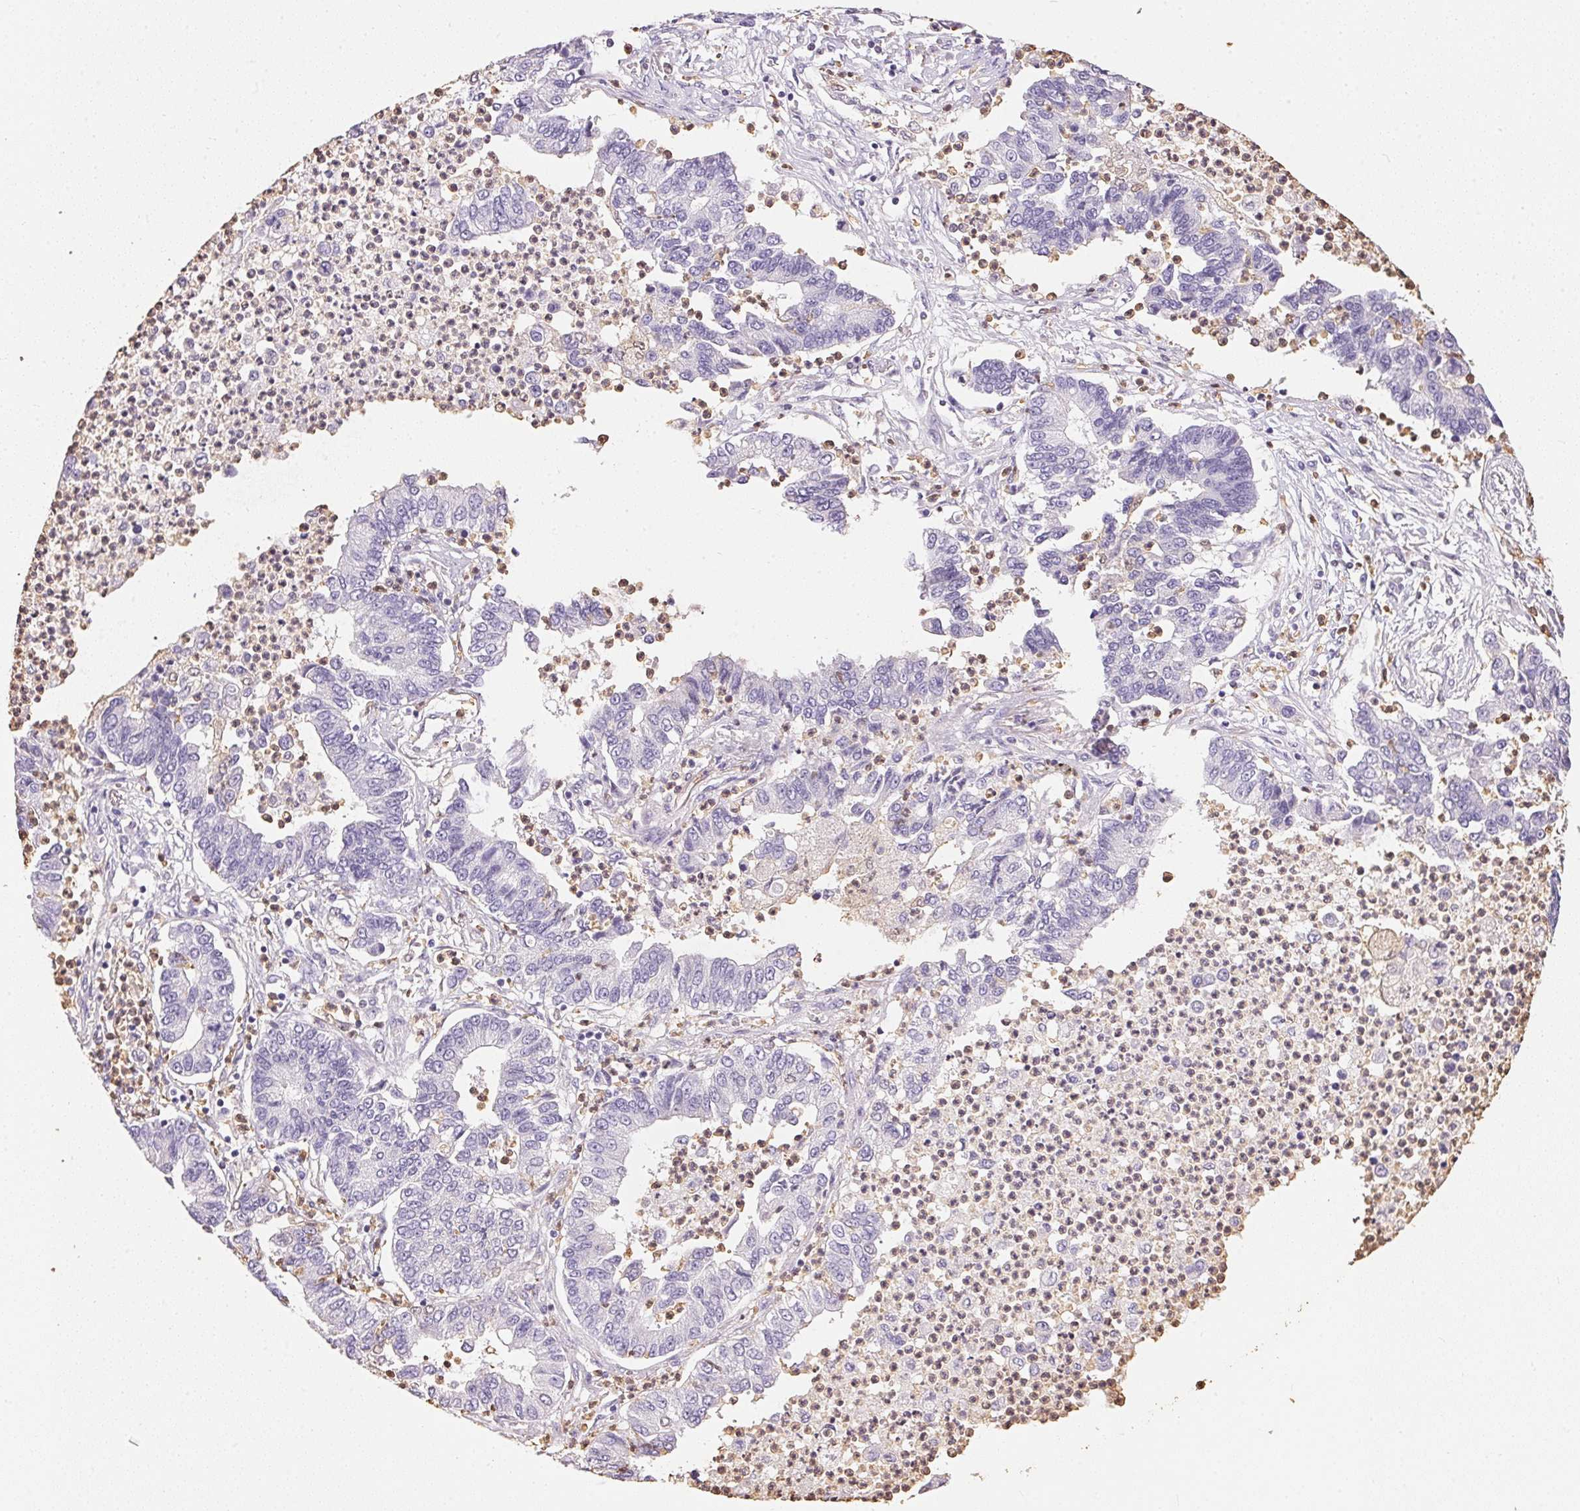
{"staining": {"intensity": "negative", "quantity": "none", "location": "none"}, "tissue": "lung cancer", "cell_type": "Tumor cells", "image_type": "cancer", "snomed": [{"axis": "morphology", "description": "Adenocarcinoma, NOS"}, {"axis": "topography", "description": "Lung"}], "caption": "A micrograph of adenocarcinoma (lung) stained for a protein reveals no brown staining in tumor cells. (DAB immunohistochemistry (IHC) visualized using brightfield microscopy, high magnification).", "gene": "S100A3", "patient": {"sex": "female", "age": 57}}